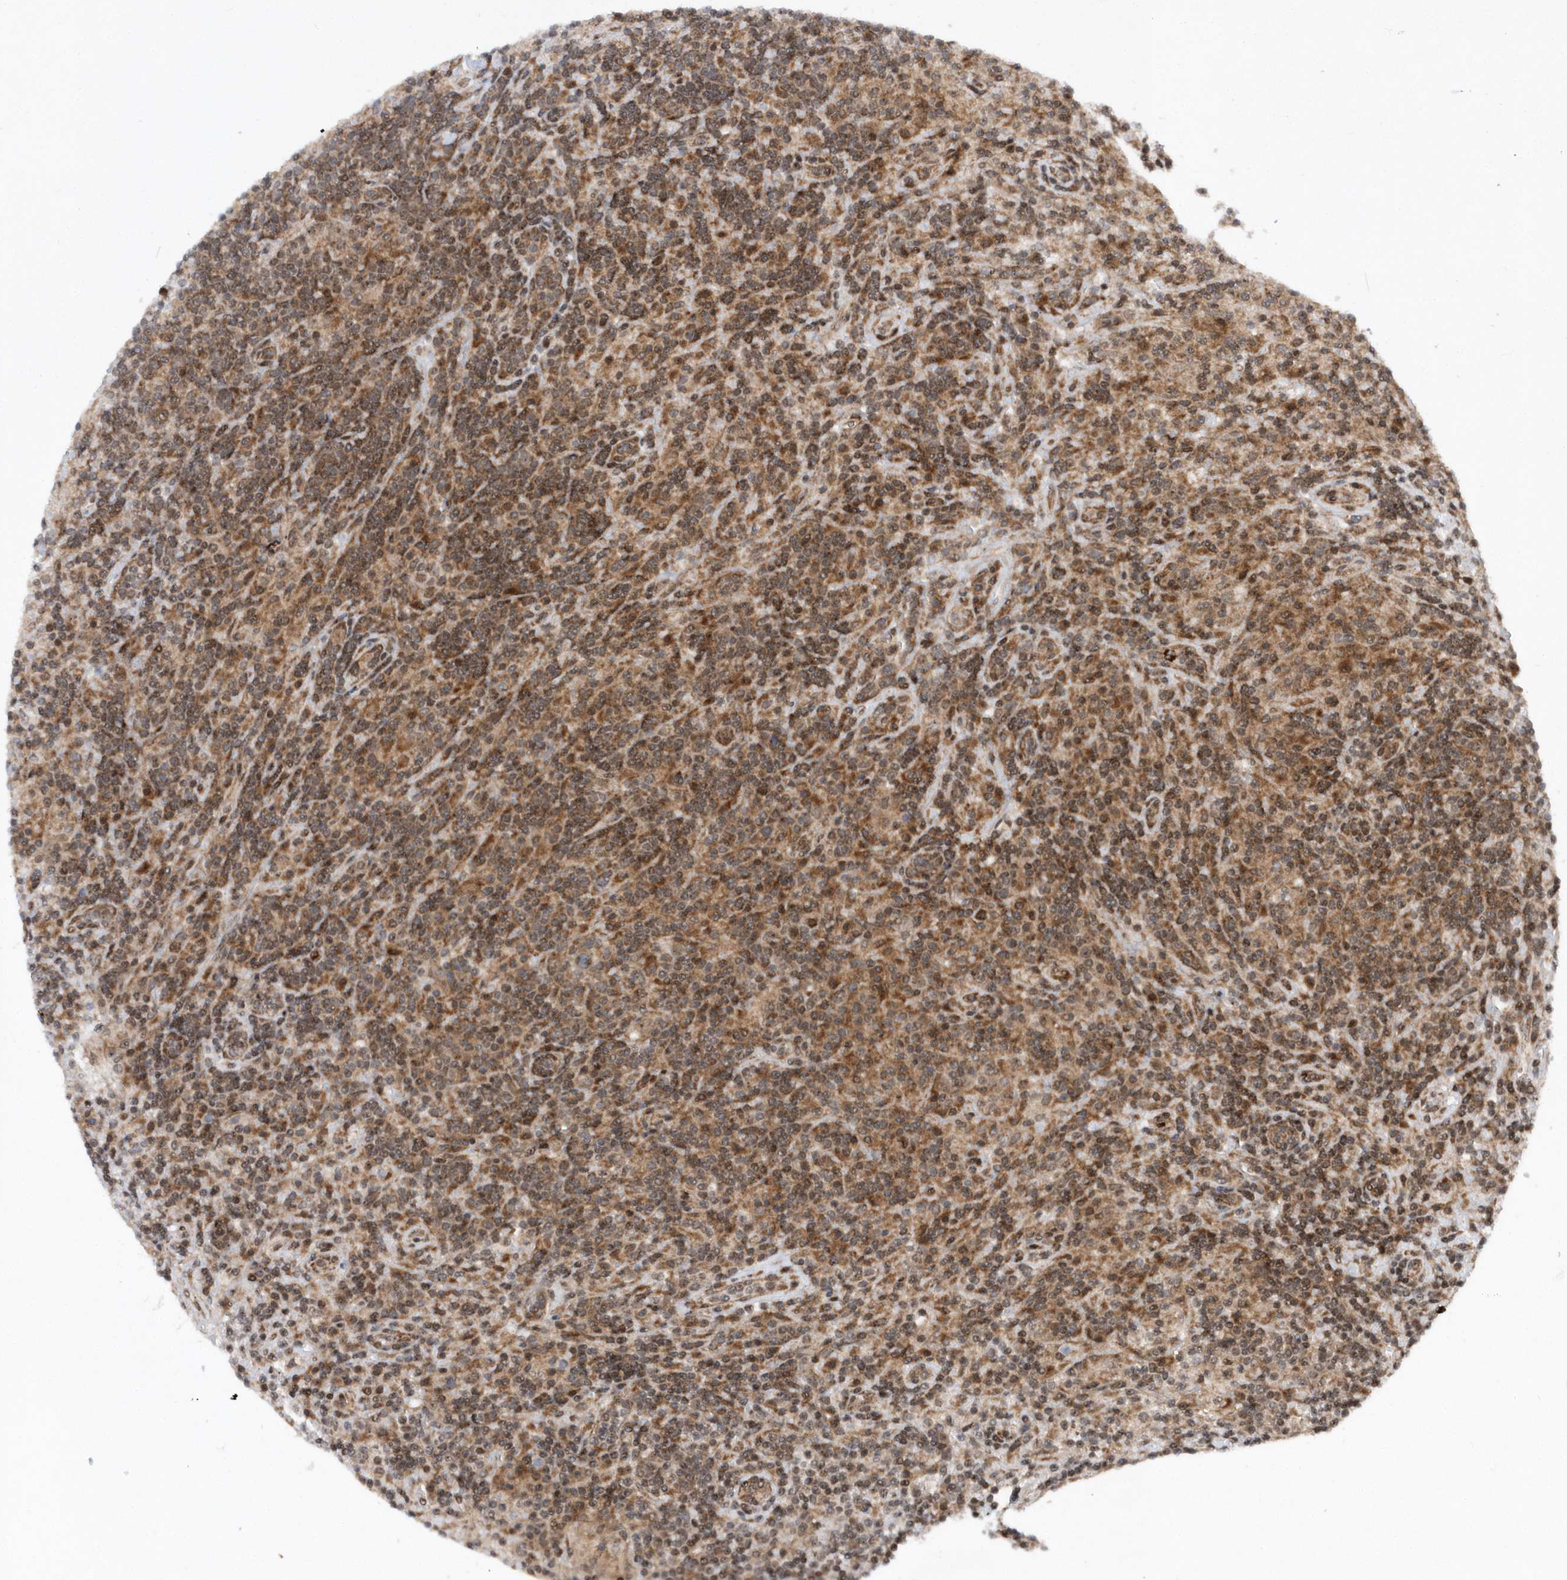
{"staining": {"intensity": "moderate", "quantity": ">75%", "location": "cytoplasmic/membranous,nuclear"}, "tissue": "lymphoma", "cell_type": "Tumor cells", "image_type": "cancer", "snomed": [{"axis": "morphology", "description": "Hodgkin's disease, NOS"}, {"axis": "topography", "description": "Lymph node"}], "caption": "Immunohistochemistry of lymphoma exhibits medium levels of moderate cytoplasmic/membranous and nuclear staining in approximately >75% of tumor cells.", "gene": "SOWAHB", "patient": {"sex": "male", "age": 70}}